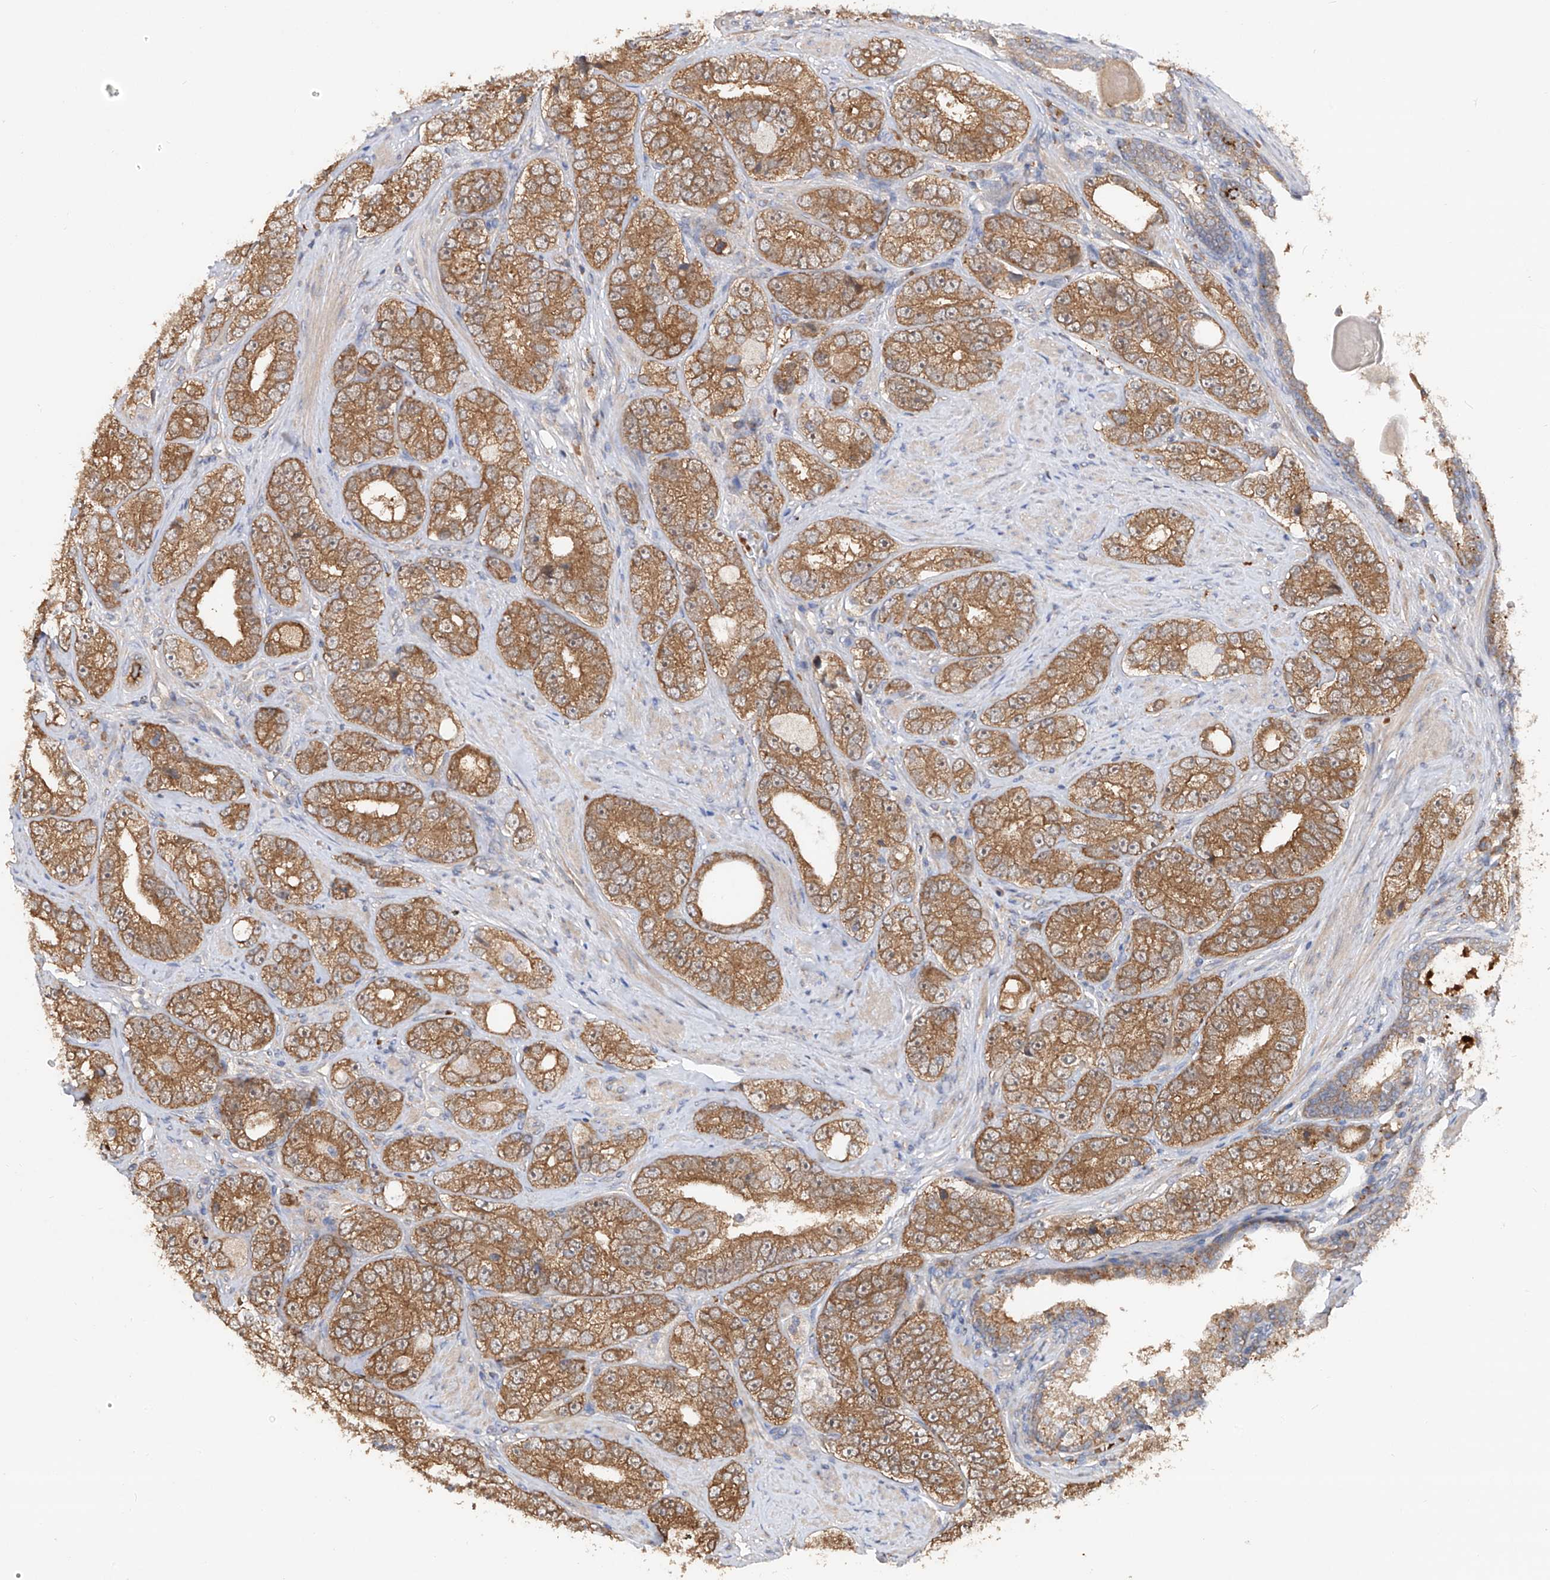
{"staining": {"intensity": "moderate", "quantity": ">75%", "location": "cytoplasmic/membranous"}, "tissue": "prostate cancer", "cell_type": "Tumor cells", "image_type": "cancer", "snomed": [{"axis": "morphology", "description": "Adenocarcinoma, High grade"}, {"axis": "topography", "description": "Prostate"}], "caption": "Immunohistochemistry of human prostate cancer shows medium levels of moderate cytoplasmic/membranous staining in about >75% of tumor cells. Using DAB (3,3'-diaminobenzidine) (brown) and hematoxylin (blue) stains, captured at high magnification using brightfield microscopy.", "gene": "EDN1", "patient": {"sex": "male", "age": 56}}